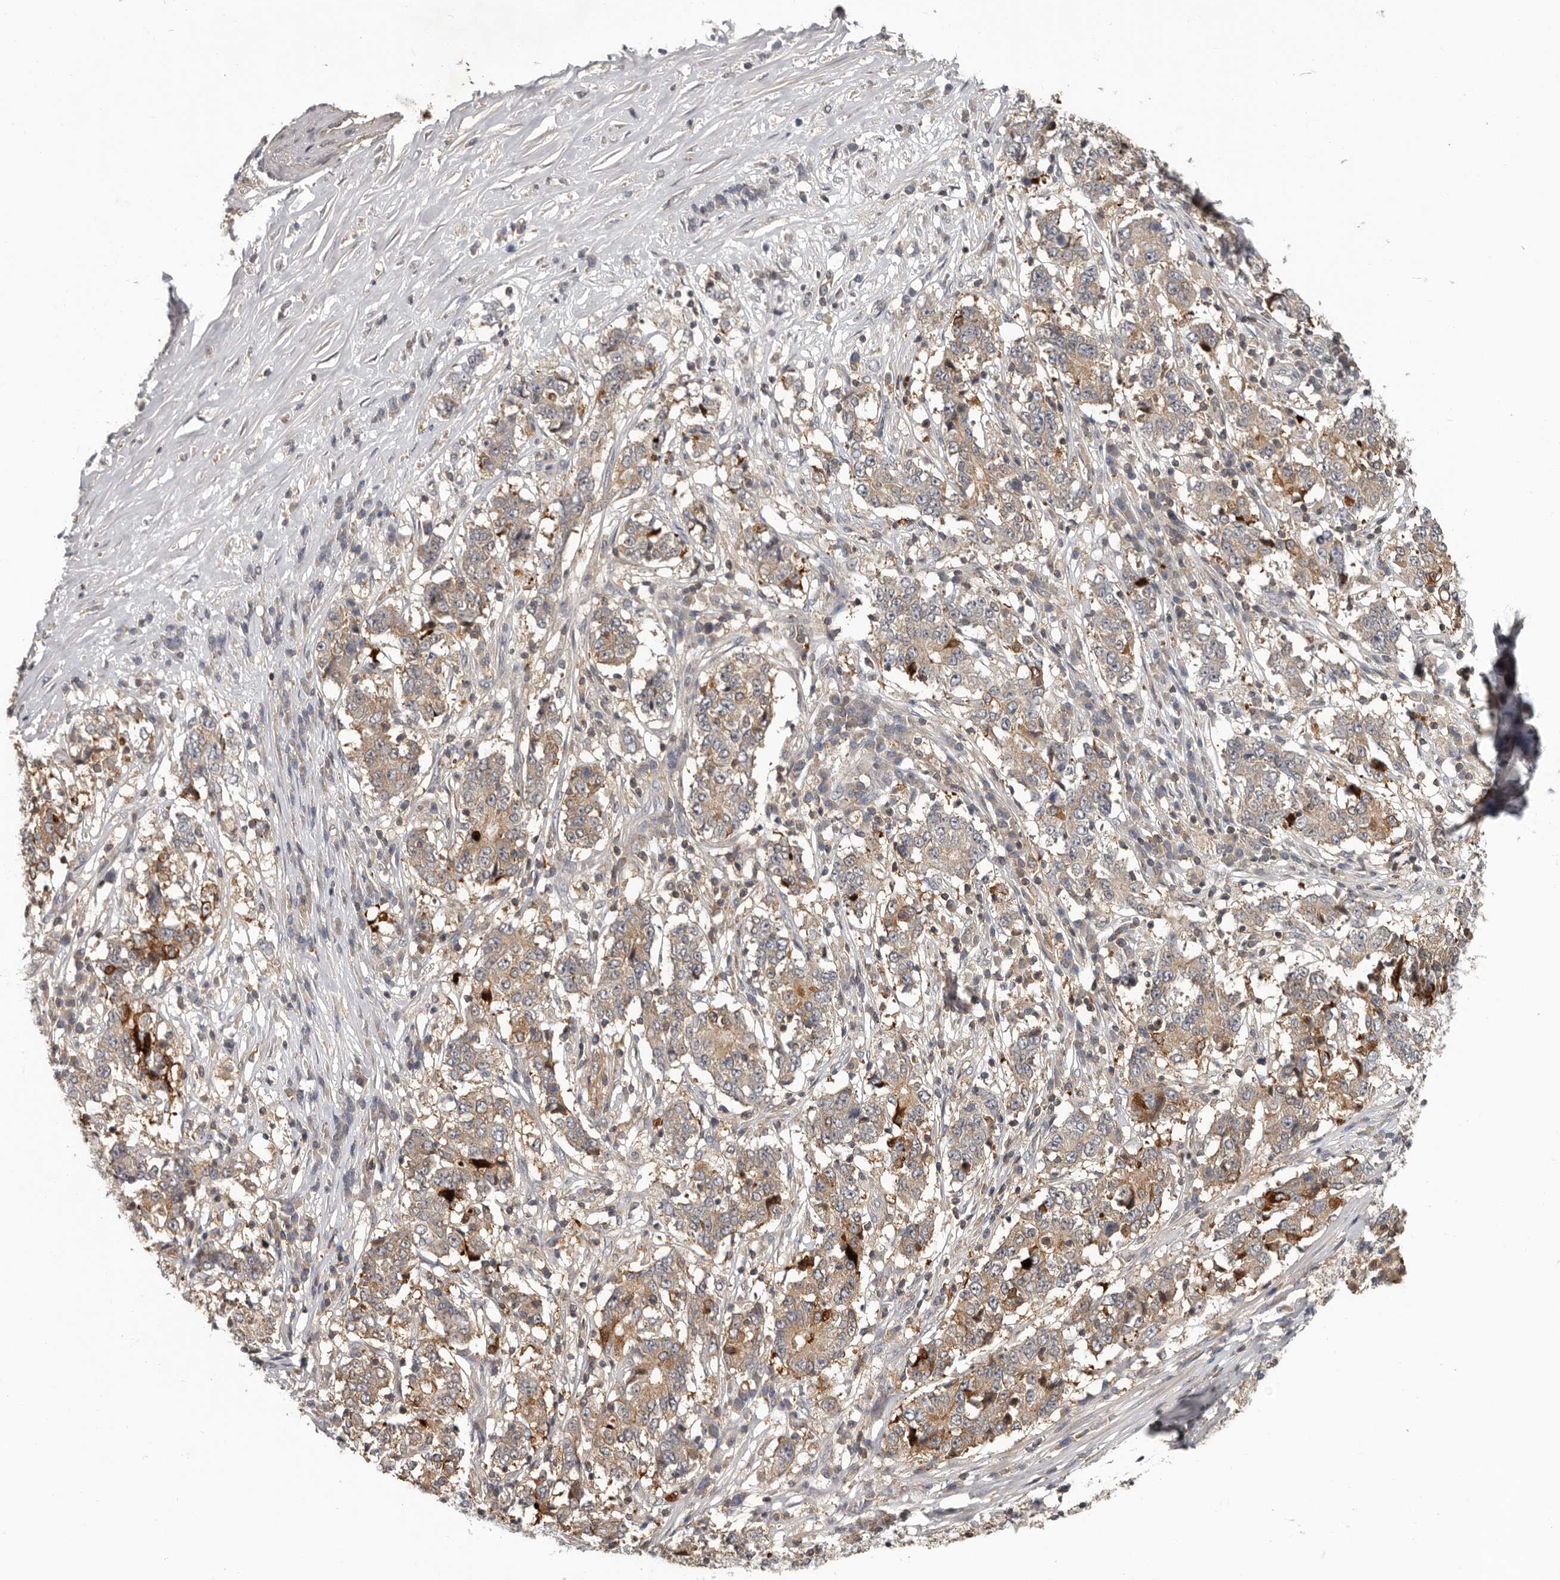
{"staining": {"intensity": "weak", "quantity": "25%-75%", "location": "cytoplasmic/membranous"}, "tissue": "stomach cancer", "cell_type": "Tumor cells", "image_type": "cancer", "snomed": [{"axis": "morphology", "description": "Adenocarcinoma, NOS"}, {"axis": "topography", "description": "Stomach"}], "caption": "Immunohistochemistry of stomach adenocarcinoma displays low levels of weak cytoplasmic/membranous expression in approximately 25%-75% of tumor cells.", "gene": "ANKRD44", "patient": {"sex": "male", "age": 59}}